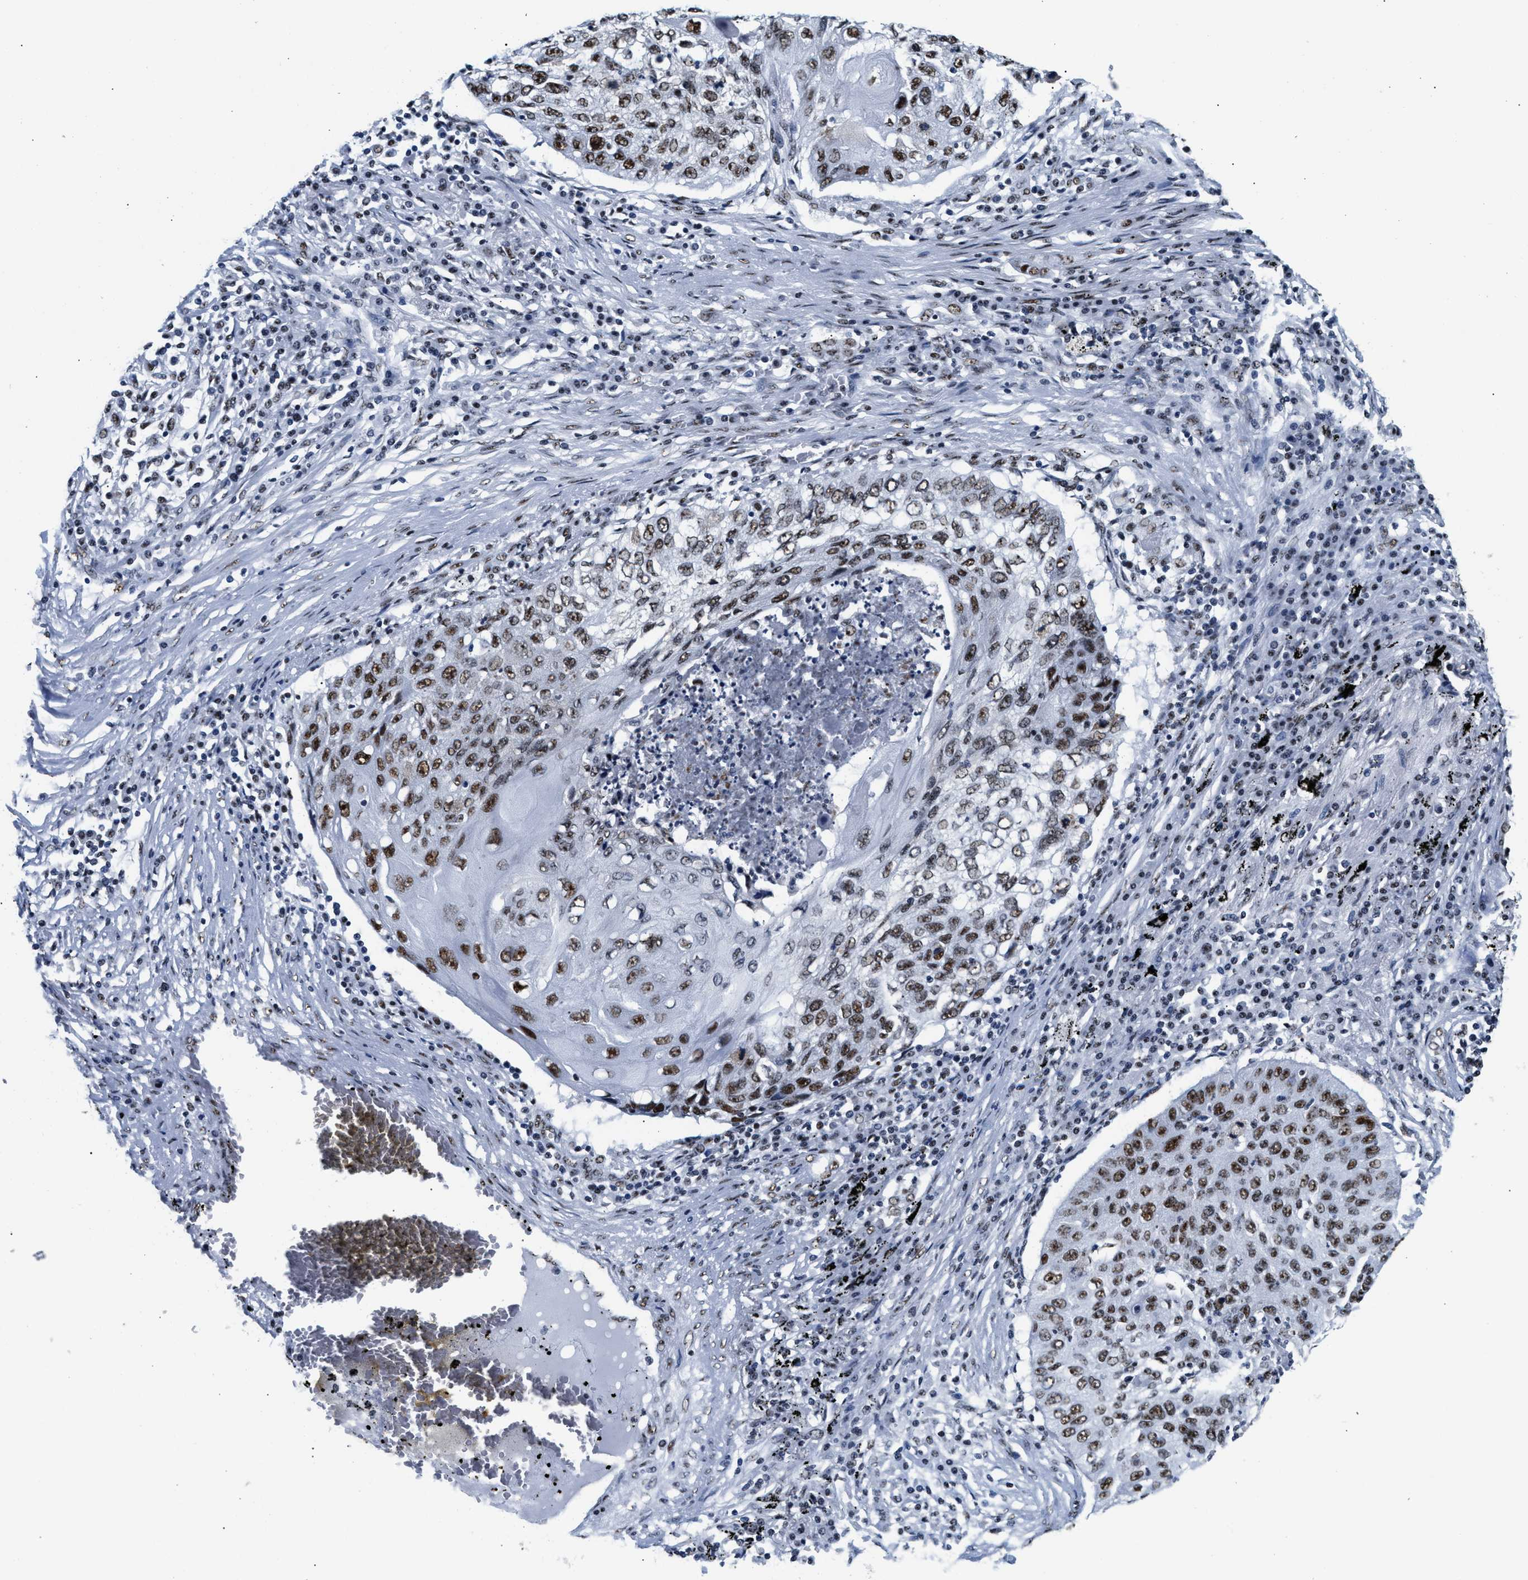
{"staining": {"intensity": "strong", "quantity": ">75%", "location": "nuclear"}, "tissue": "lung cancer", "cell_type": "Tumor cells", "image_type": "cancer", "snomed": [{"axis": "morphology", "description": "Squamous cell carcinoma, NOS"}, {"axis": "topography", "description": "Lung"}], "caption": "Lung cancer (squamous cell carcinoma) tissue demonstrates strong nuclear expression in about >75% of tumor cells, visualized by immunohistochemistry.", "gene": "RAD50", "patient": {"sex": "female", "age": 63}}